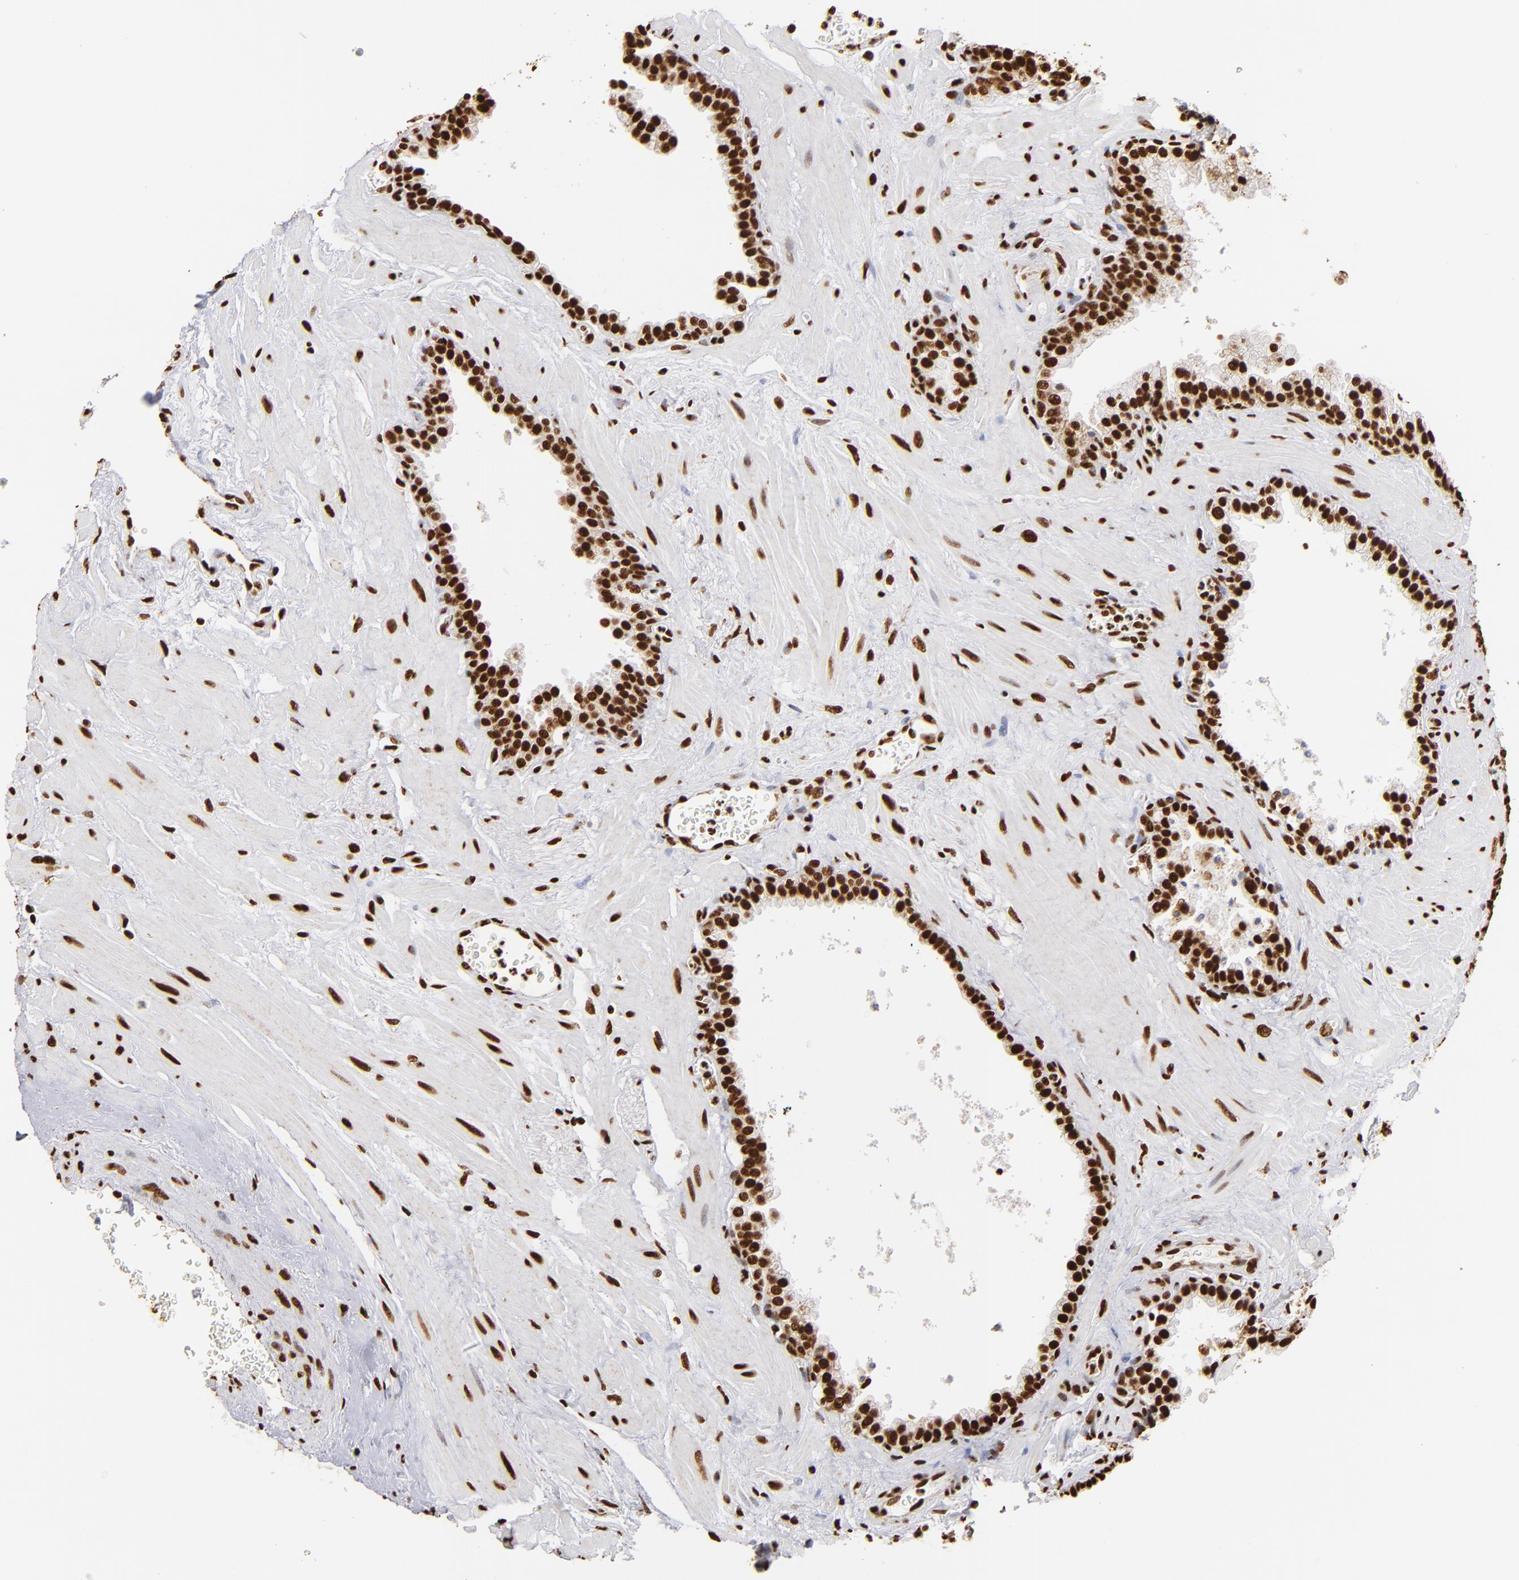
{"staining": {"intensity": "strong", "quantity": ">75%", "location": "nuclear"}, "tissue": "prostate", "cell_type": "Glandular cells", "image_type": "normal", "snomed": [{"axis": "morphology", "description": "Normal tissue, NOS"}, {"axis": "topography", "description": "Prostate"}], "caption": "IHC staining of normal prostate, which demonstrates high levels of strong nuclear positivity in about >75% of glandular cells indicating strong nuclear protein expression. The staining was performed using DAB (brown) for protein detection and nuclei were counterstained in hematoxylin (blue).", "gene": "ILF3", "patient": {"sex": "male", "age": 60}}